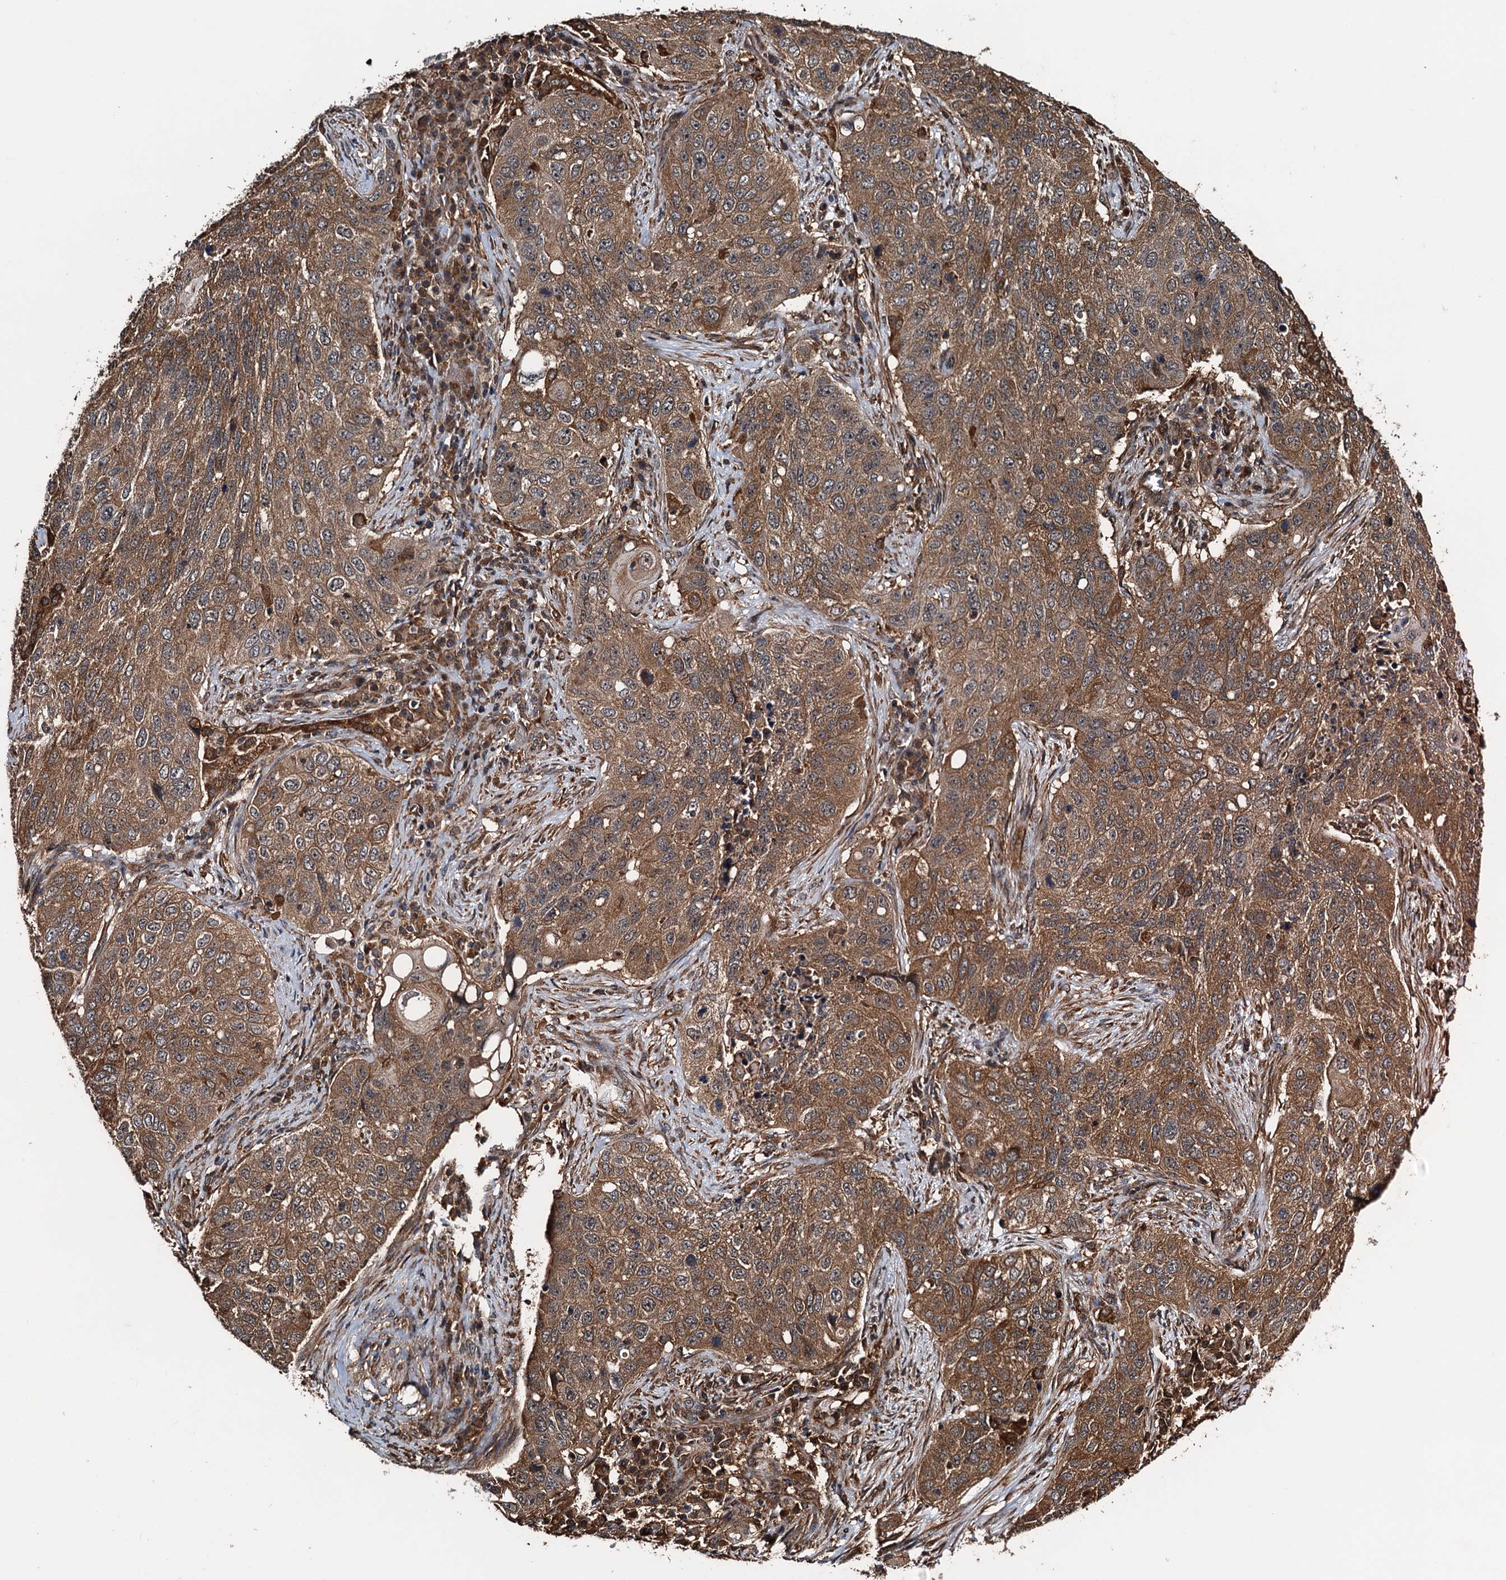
{"staining": {"intensity": "moderate", "quantity": ">75%", "location": "cytoplasmic/membranous"}, "tissue": "lung cancer", "cell_type": "Tumor cells", "image_type": "cancer", "snomed": [{"axis": "morphology", "description": "Squamous cell carcinoma, NOS"}, {"axis": "topography", "description": "Lung"}], "caption": "DAB (3,3'-diaminobenzidine) immunohistochemical staining of human lung cancer demonstrates moderate cytoplasmic/membranous protein staining in approximately >75% of tumor cells.", "gene": "WHAMM", "patient": {"sex": "female", "age": 63}}